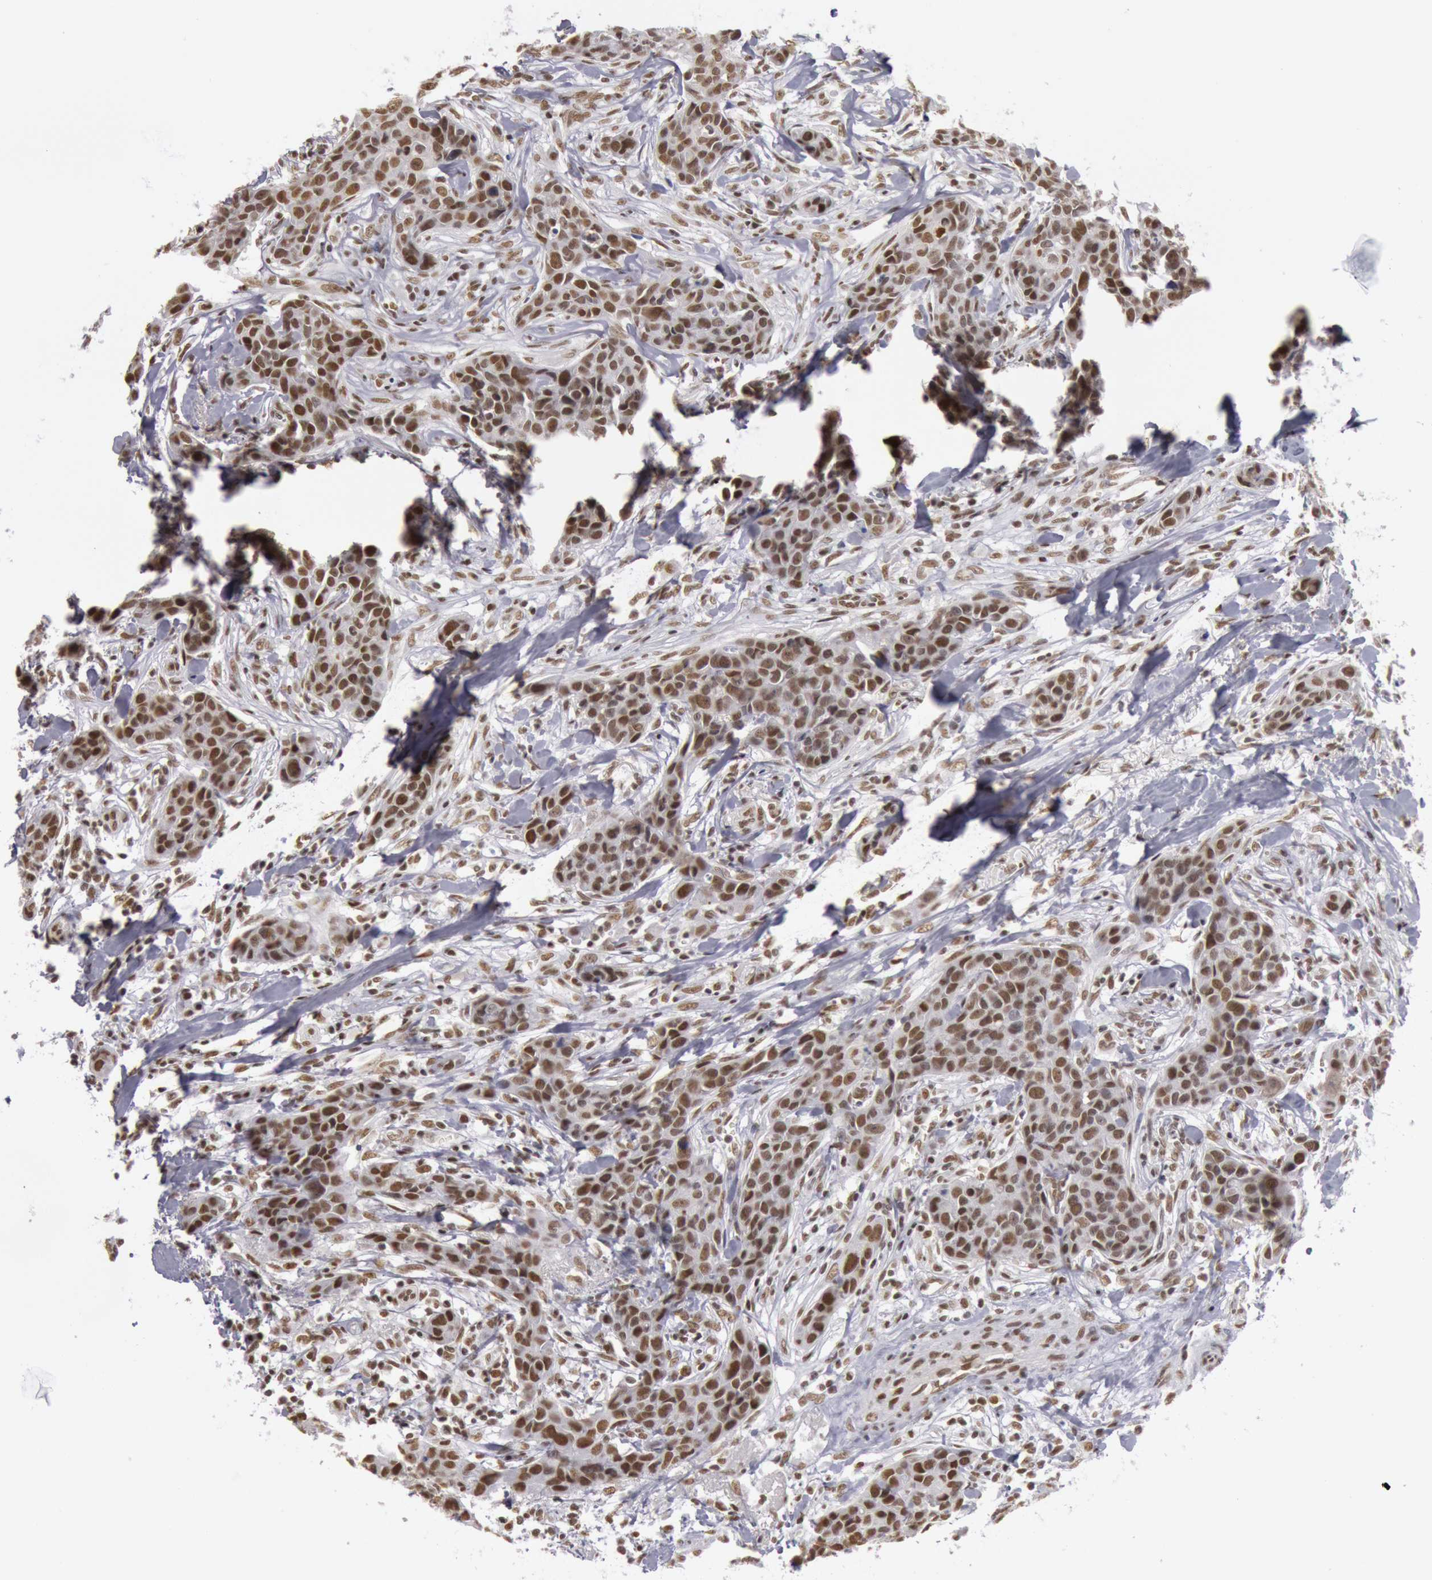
{"staining": {"intensity": "strong", "quantity": ">75%", "location": "nuclear"}, "tissue": "breast cancer", "cell_type": "Tumor cells", "image_type": "cancer", "snomed": [{"axis": "morphology", "description": "Duct carcinoma"}, {"axis": "topography", "description": "Breast"}], "caption": "There is high levels of strong nuclear positivity in tumor cells of breast invasive ductal carcinoma, as demonstrated by immunohistochemical staining (brown color).", "gene": "ESS2", "patient": {"sex": "female", "age": 91}}